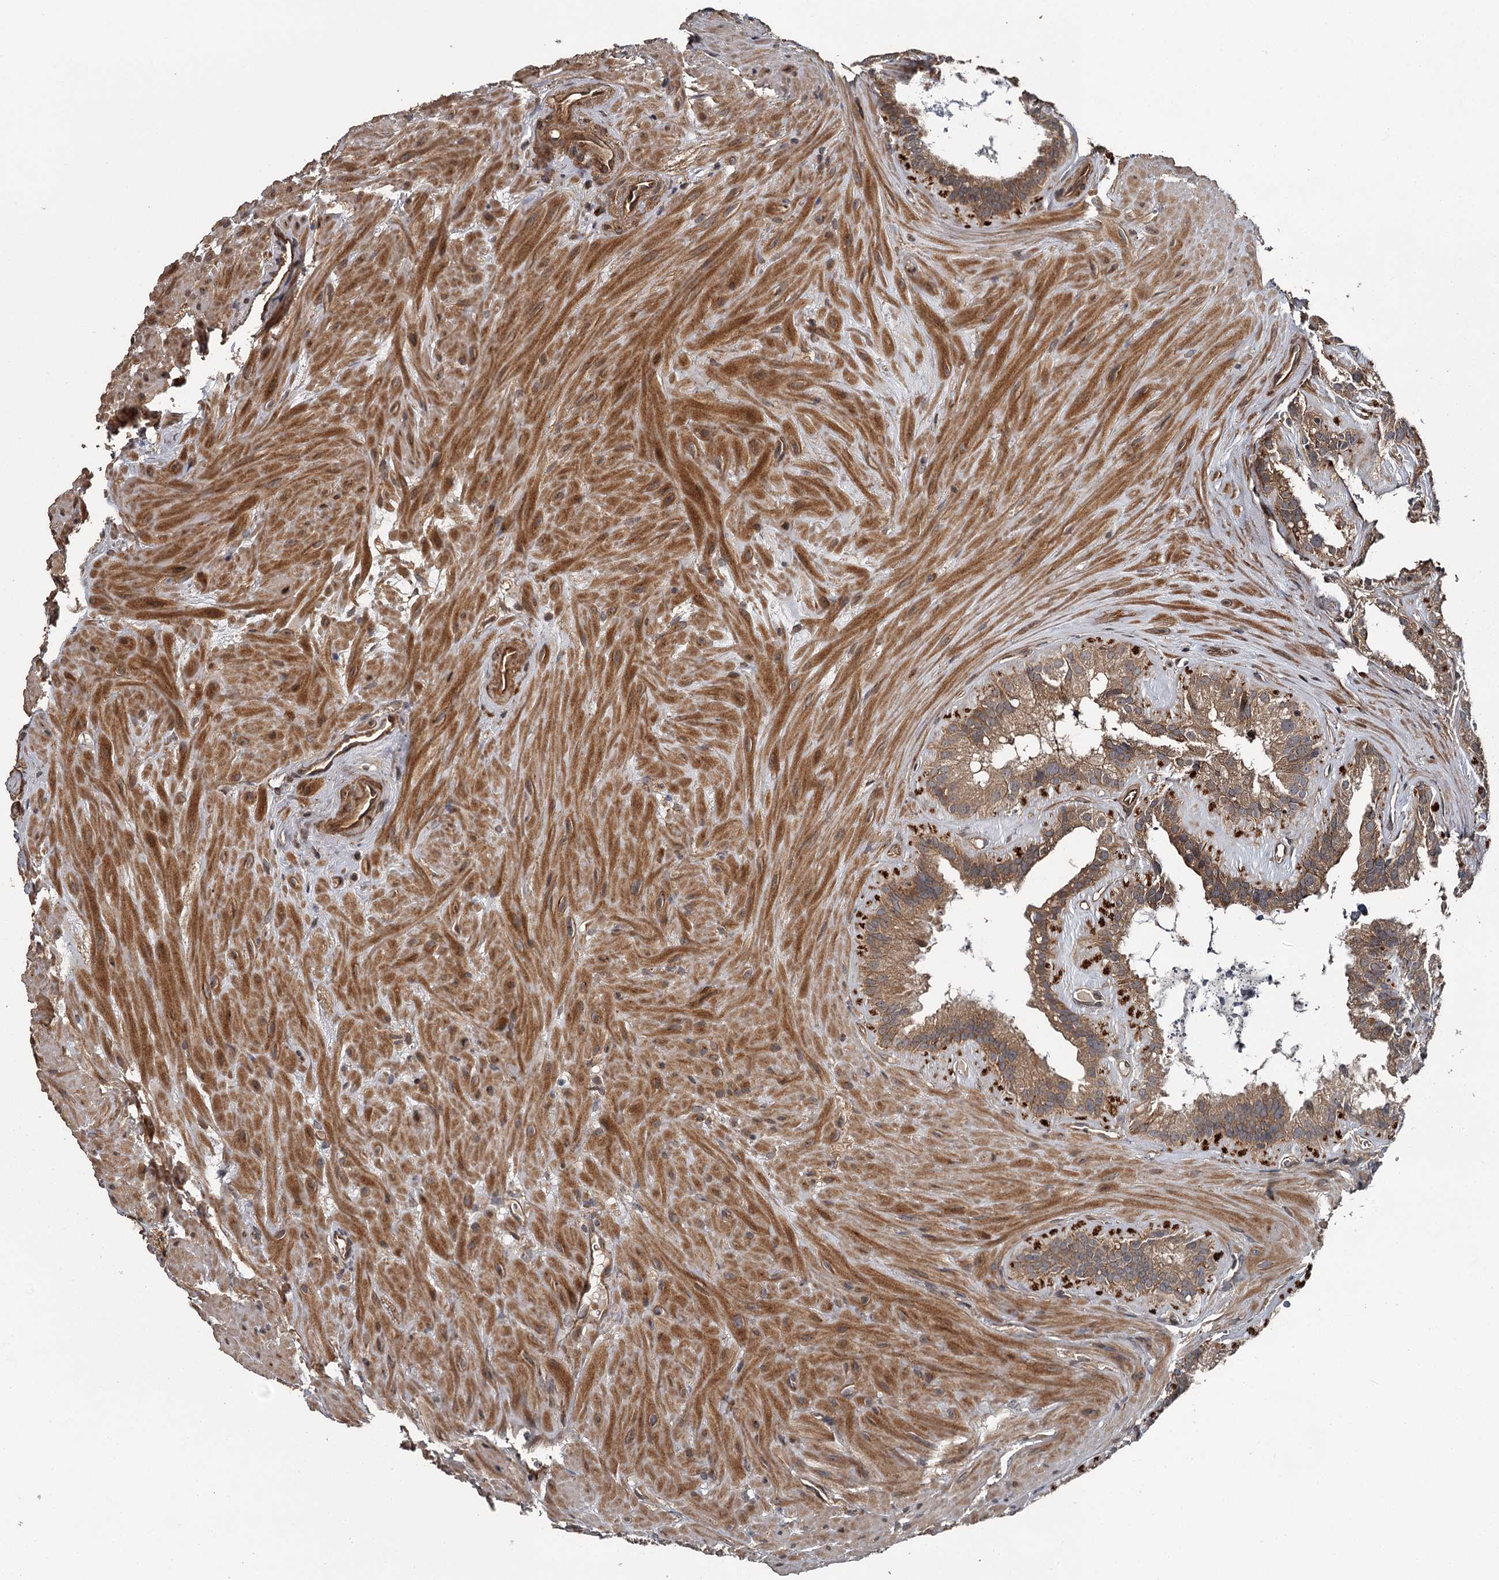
{"staining": {"intensity": "moderate", "quantity": ">75%", "location": "cytoplasmic/membranous"}, "tissue": "seminal vesicle", "cell_type": "Glandular cells", "image_type": "normal", "snomed": [{"axis": "morphology", "description": "Normal tissue, NOS"}, {"axis": "topography", "description": "Prostate"}, {"axis": "topography", "description": "Seminal veicle"}], "caption": "DAB immunohistochemical staining of benign human seminal vesicle reveals moderate cytoplasmic/membranous protein staining in approximately >75% of glandular cells.", "gene": "RAB21", "patient": {"sex": "male", "age": 59}}